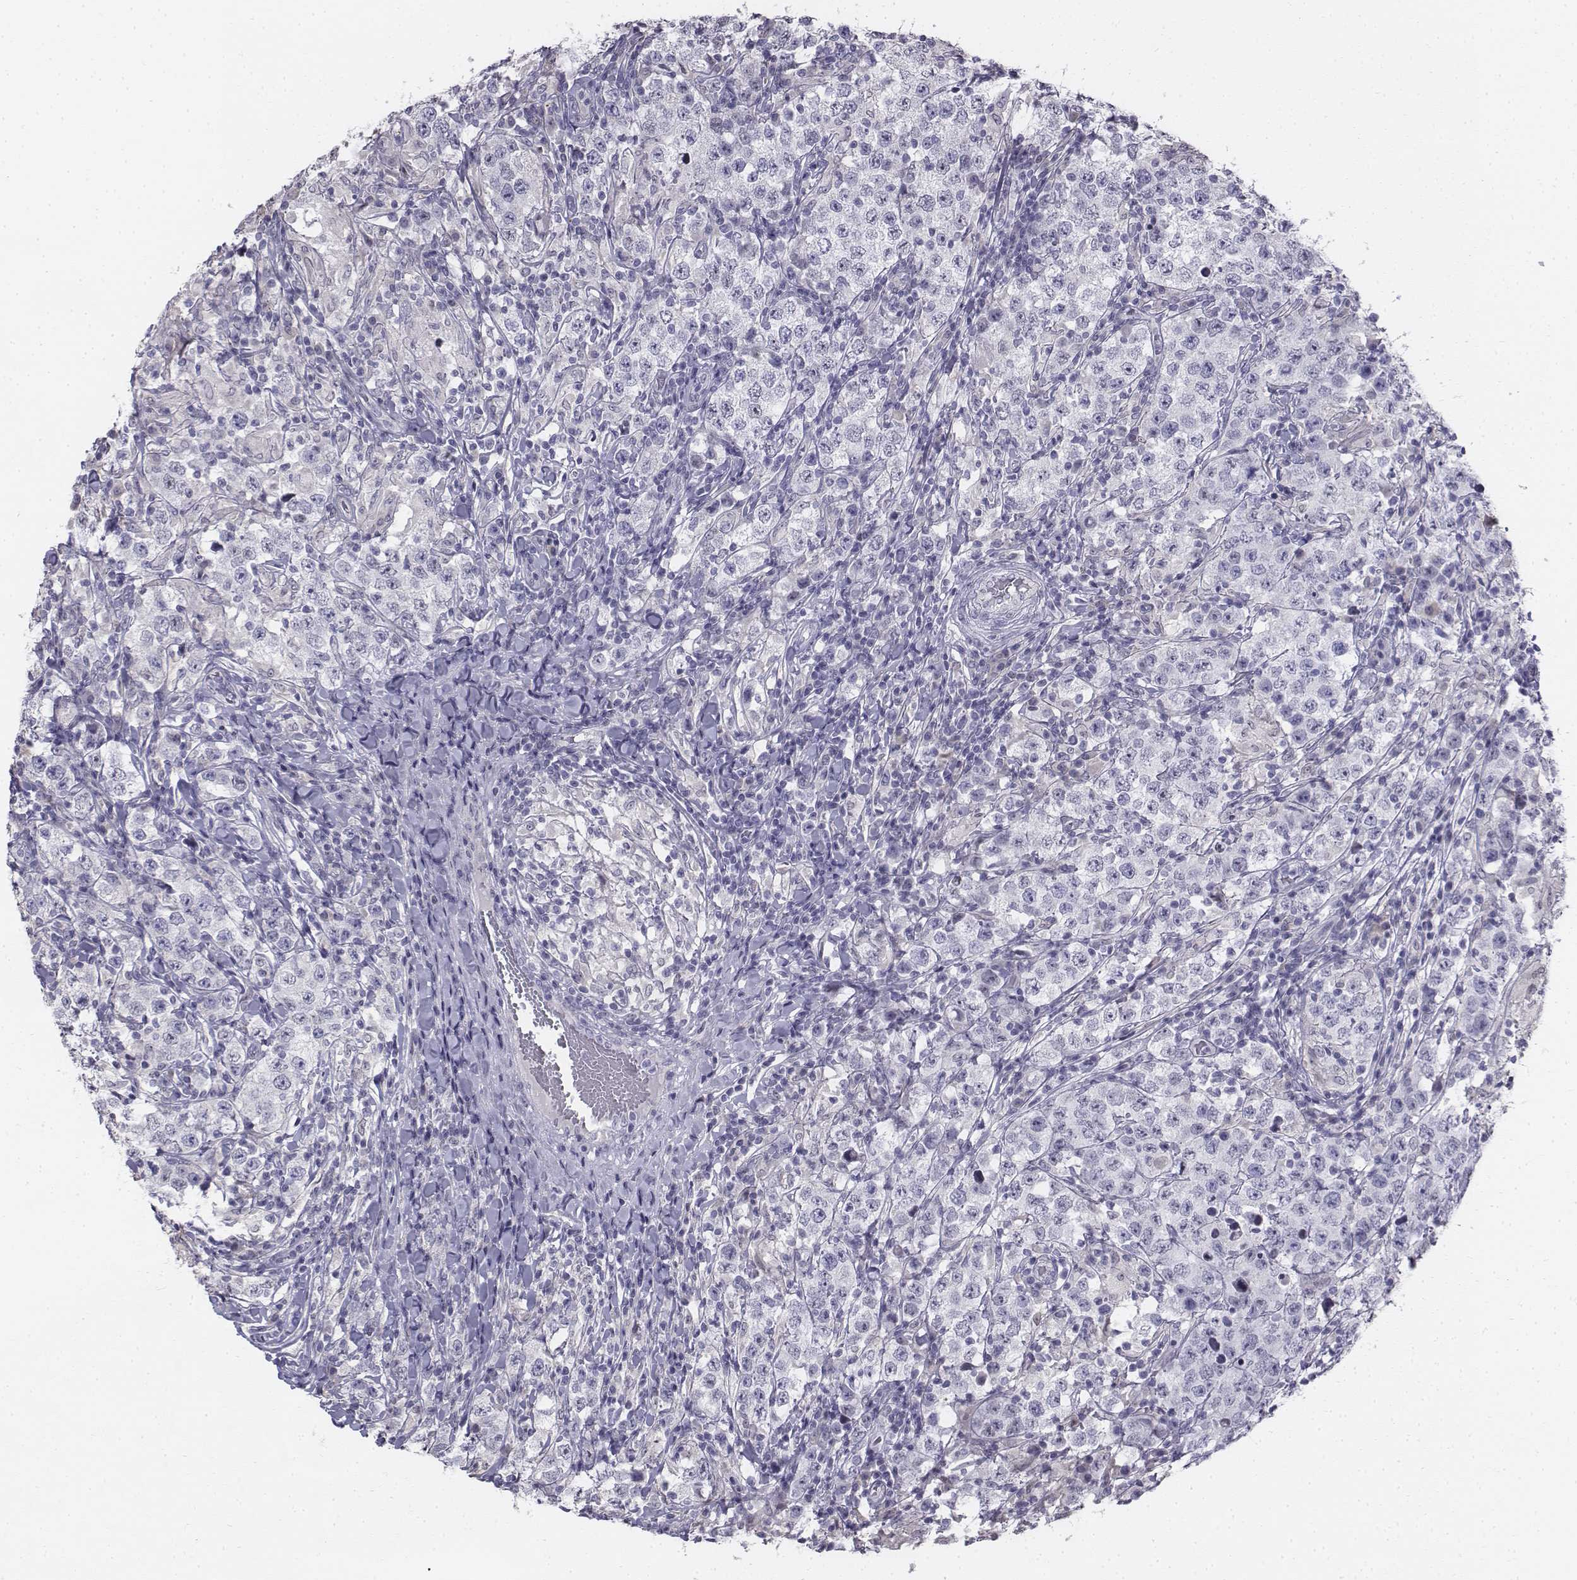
{"staining": {"intensity": "negative", "quantity": "none", "location": "none"}, "tissue": "testis cancer", "cell_type": "Tumor cells", "image_type": "cancer", "snomed": [{"axis": "morphology", "description": "Seminoma, NOS"}, {"axis": "morphology", "description": "Carcinoma, Embryonal, NOS"}, {"axis": "topography", "description": "Testis"}], "caption": "The image exhibits no significant expression in tumor cells of testis cancer (embryonal carcinoma).", "gene": "PENK", "patient": {"sex": "male", "age": 41}}